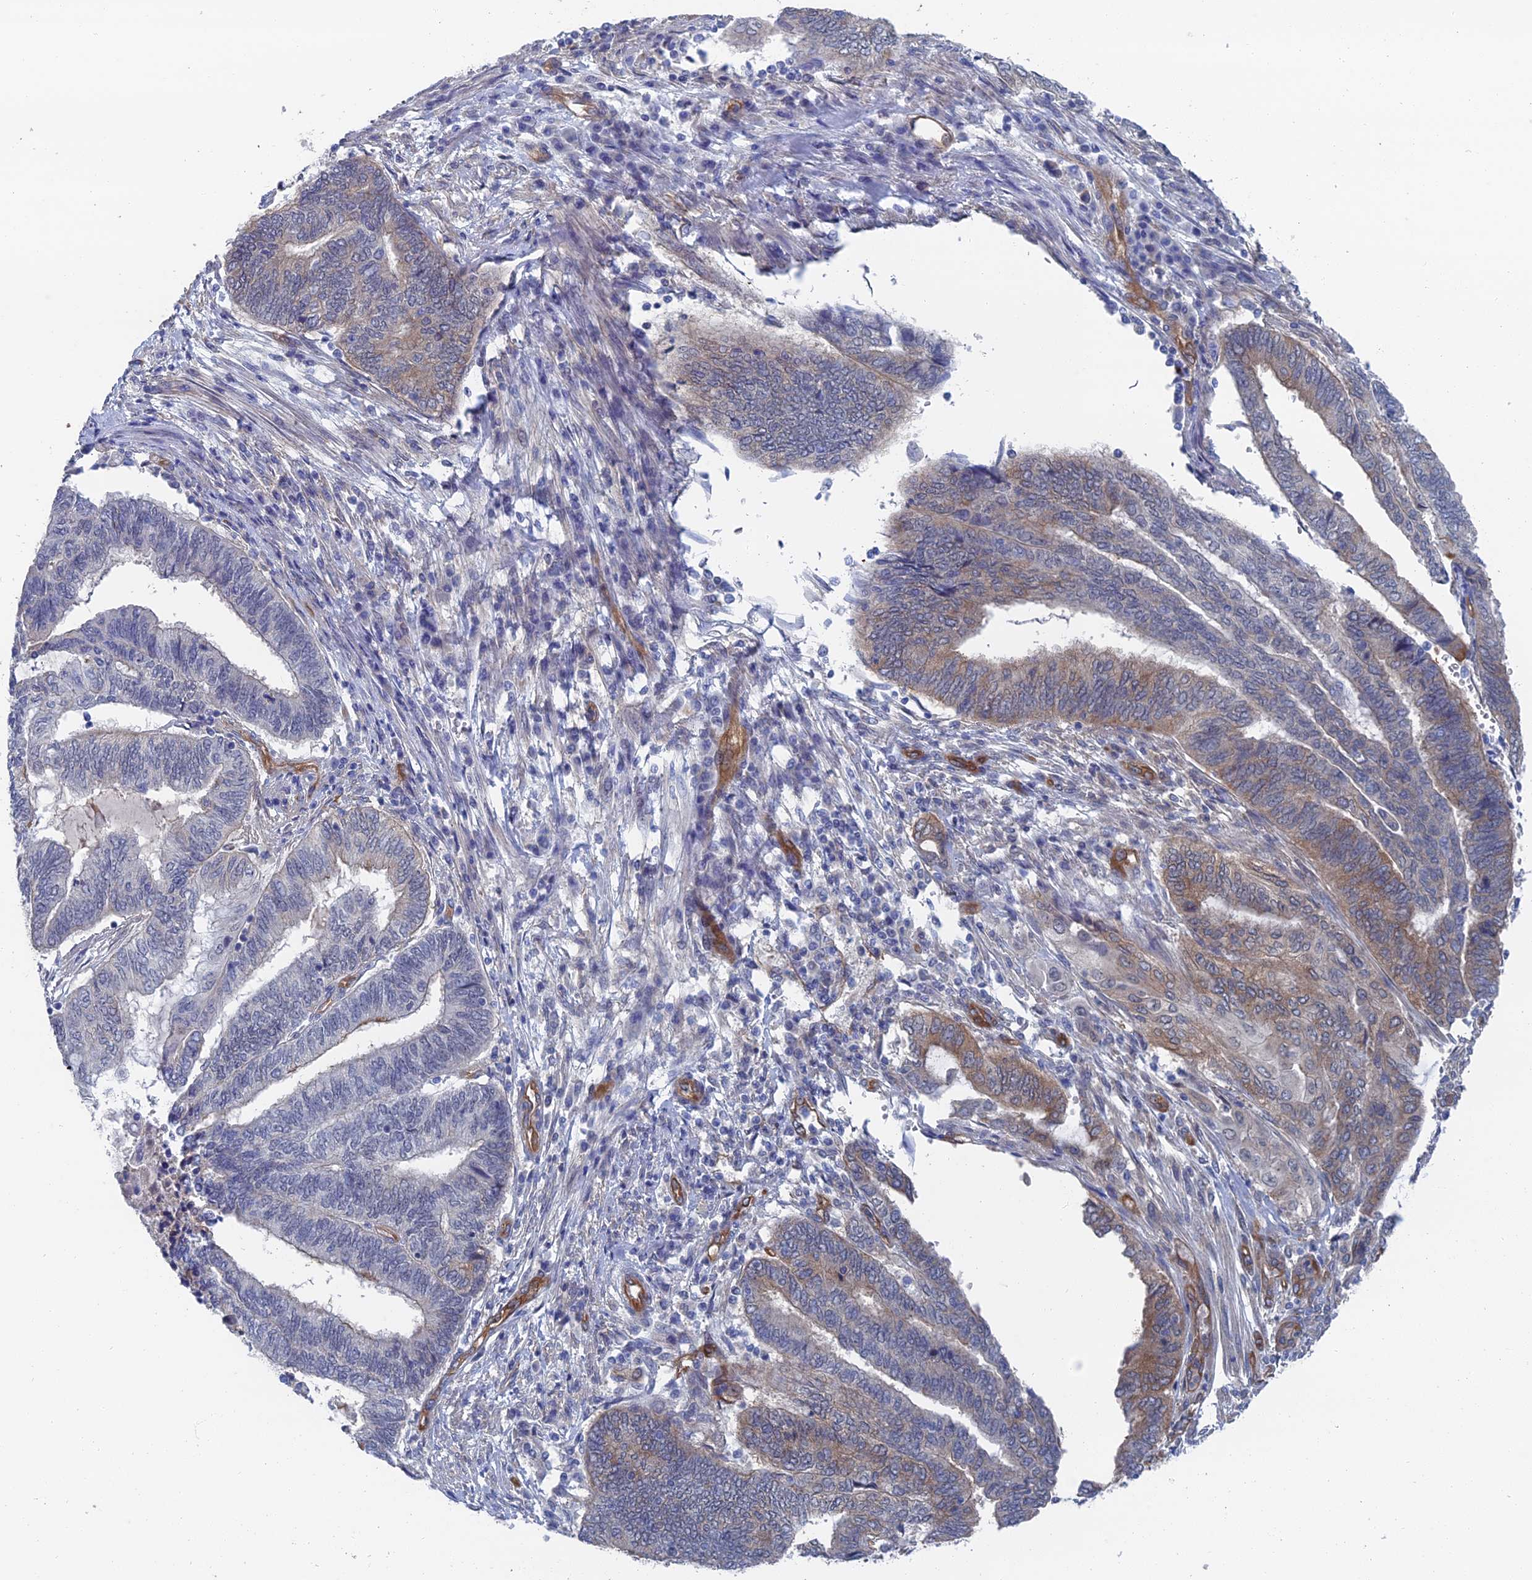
{"staining": {"intensity": "moderate", "quantity": "<25%", "location": "cytoplasmic/membranous"}, "tissue": "endometrial cancer", "cell_type": "Tumor cells", "image_type": "cancer", "snomed": [{"axis": "morphology", "description": "Adenocarcinoma, NOS"}, {"axis": "topography", "description": "Uterus"}, {"axis": "topography", "description": "Endometrium"}], "caption": "Endometrial cancer tissue reveals moderate cytoplasmic/membranous expression in about <25% of tumor cells (DAB (3,3'-diaminobenzidine) IHC with brightfield microscopy, high magnification).", "gene": "ARAP3", "patient": {"sex": "female", "age": 70}}